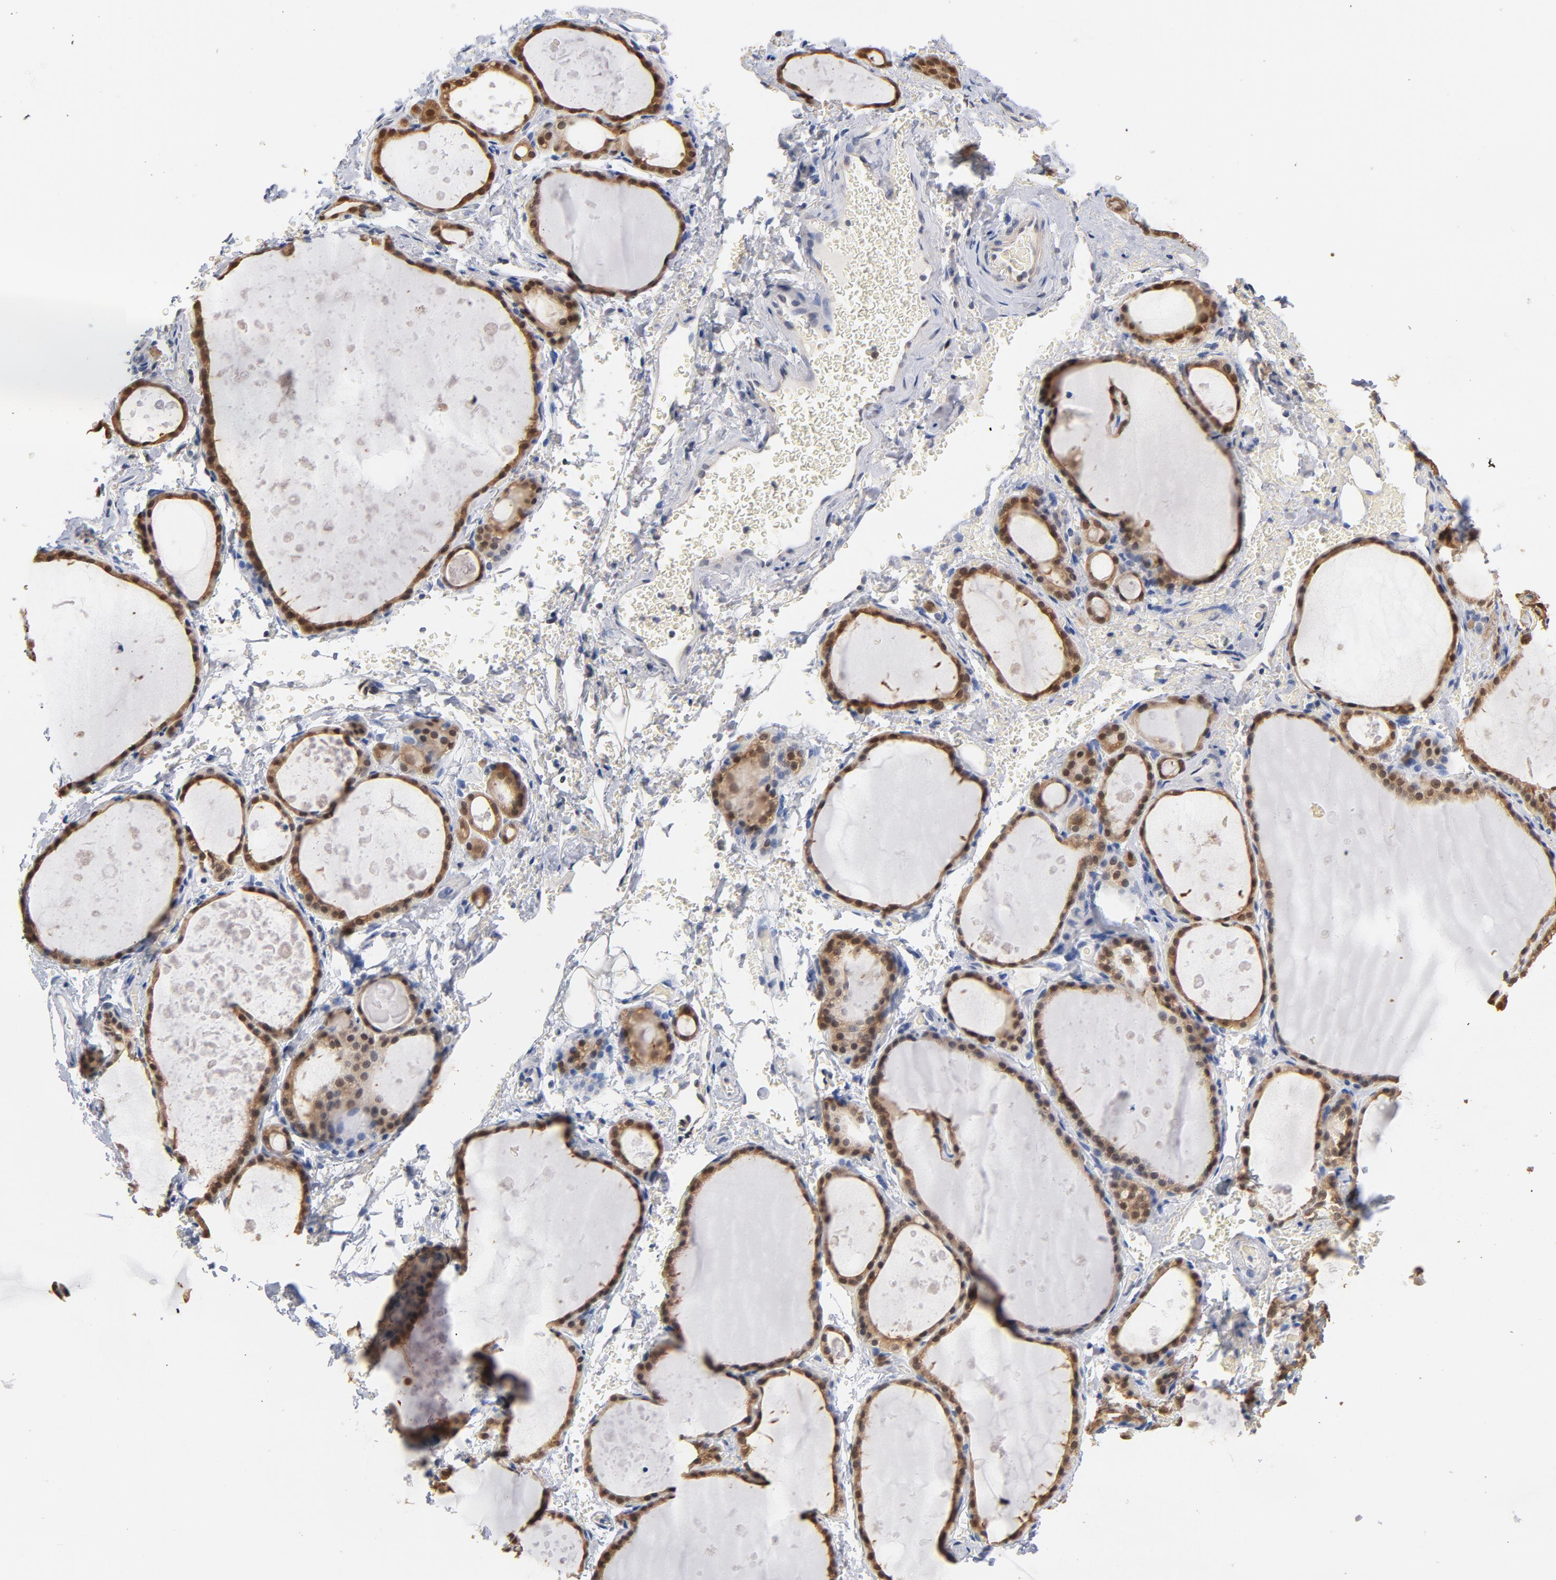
{"staining": {"intensity": "strong", "quantity": ">75%", "location": "cytoplasmic/membranous"}, "tissue": "thyroid gland", "cell_type": "Glandular cells", "image_type": "normal", "snomed": [{"axis": "morphology", "description": "Normal tissue, NOS"}, {"axis": "topography", "description": "Thyroid gland"}], "caption": "Thyroid gland was stained to show a protein in brown. There is high levels of strong cytoplasmic/membranous expression in about >75% of glandular cells. The staining was performed using DAB to visualize the protein expression in brown, while the nuclei were stained in blue with hematoxylin (Magnification: 20x).", "gene": "MIF", "patient": {"sex": "male", "age": 61}}